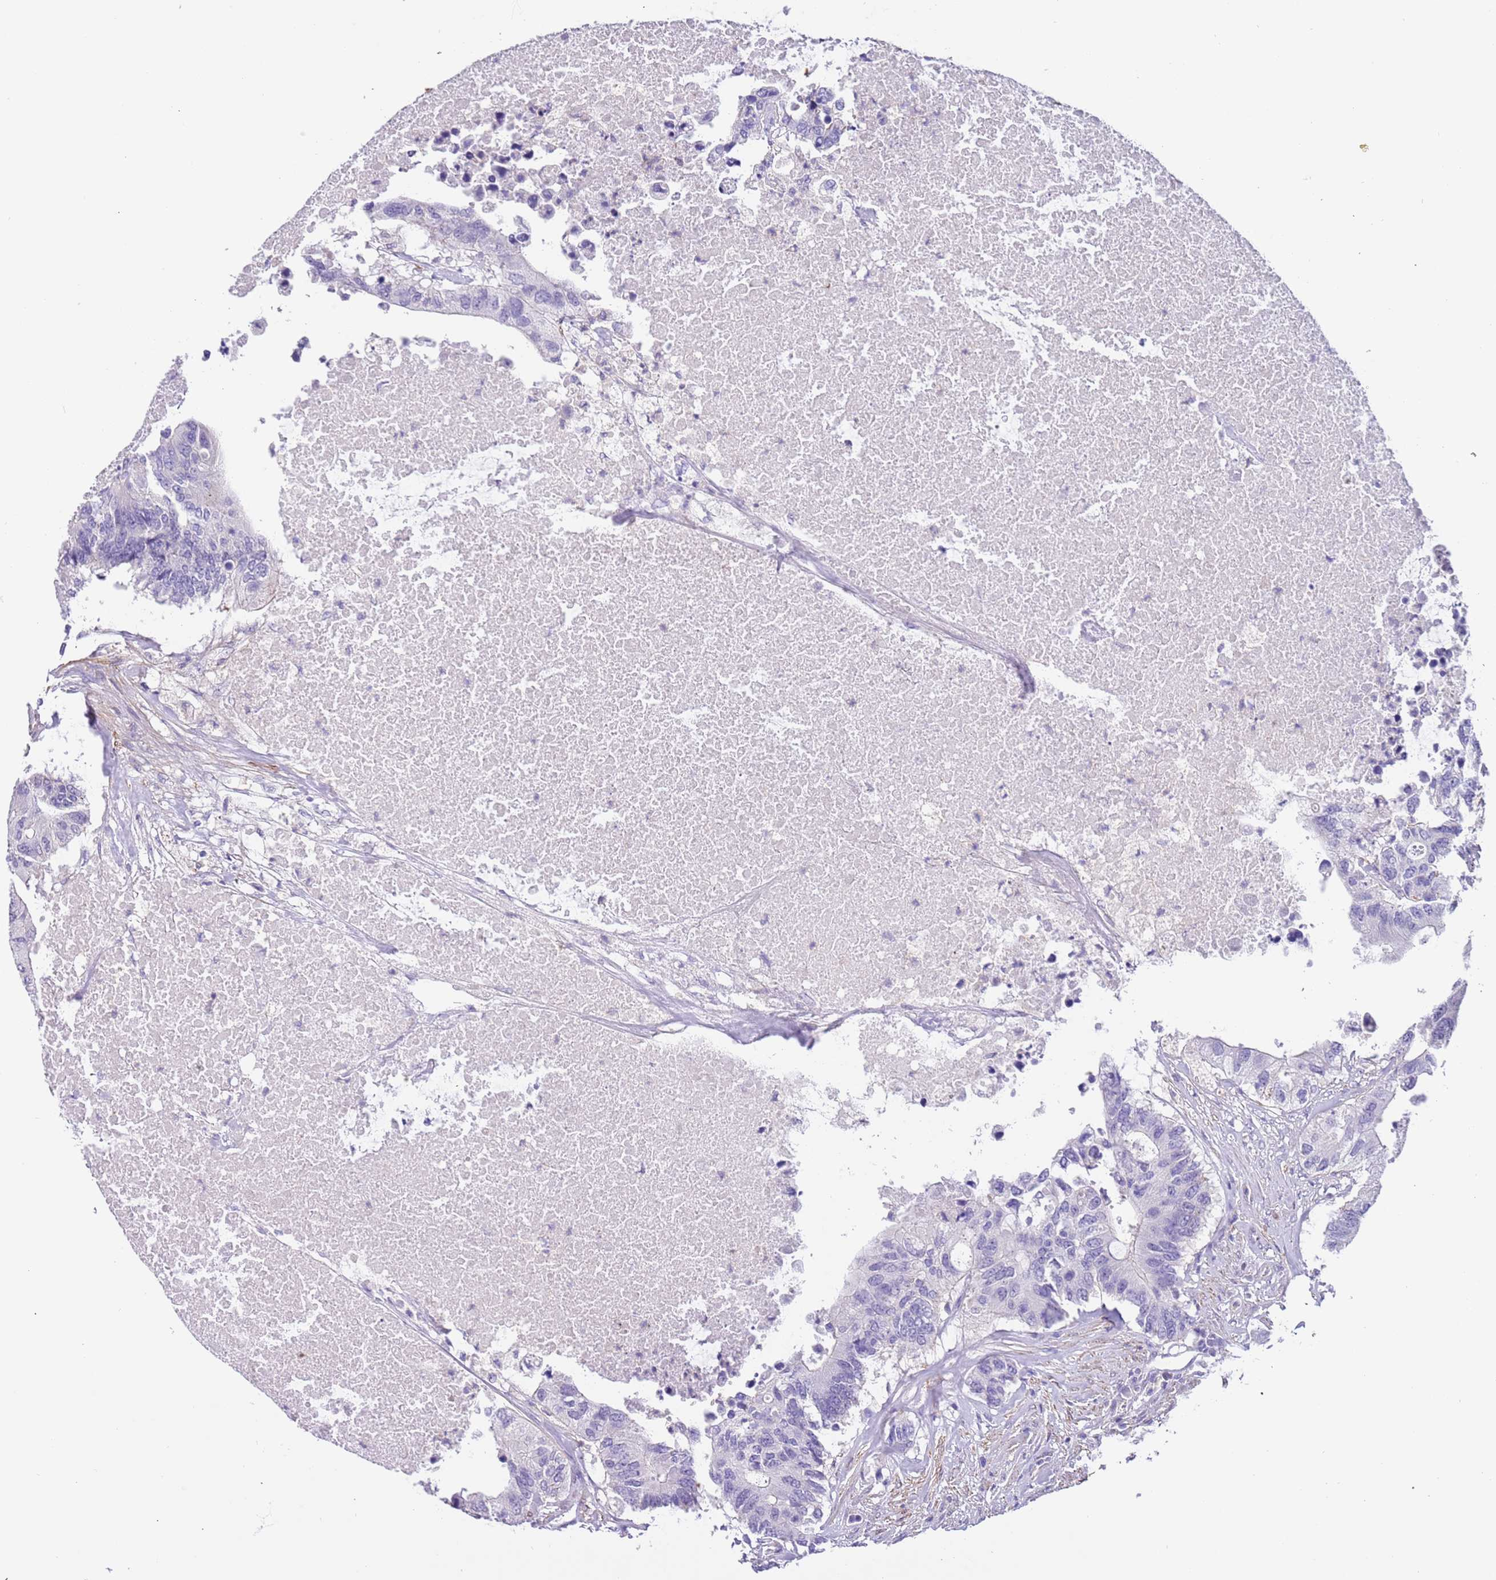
{"staining": {"intensity": "negative", "quantity": "none", "location": "none"}, "tissue": "colorectal cancer", "cell_type": "Tumor cells", "image_type": "cancer", "snomed": [{"axis": "morphology", "description": "Adenocarcinoma, NOS"}, {"axis": "topography", "description": "Colon"}], "caption": "Tumor cells show no significant protein staining in colorectal cancer (adenocarcinoma). The staining was performed using DAB (3,3'-diaminobenzidine) to visualize the protein expression in brown, while the nuclei were stained in blue with hematoxylin (Magnification: 20x).", "gene": "PCGF2", "patient": {"sex": "male", "age": 71}}